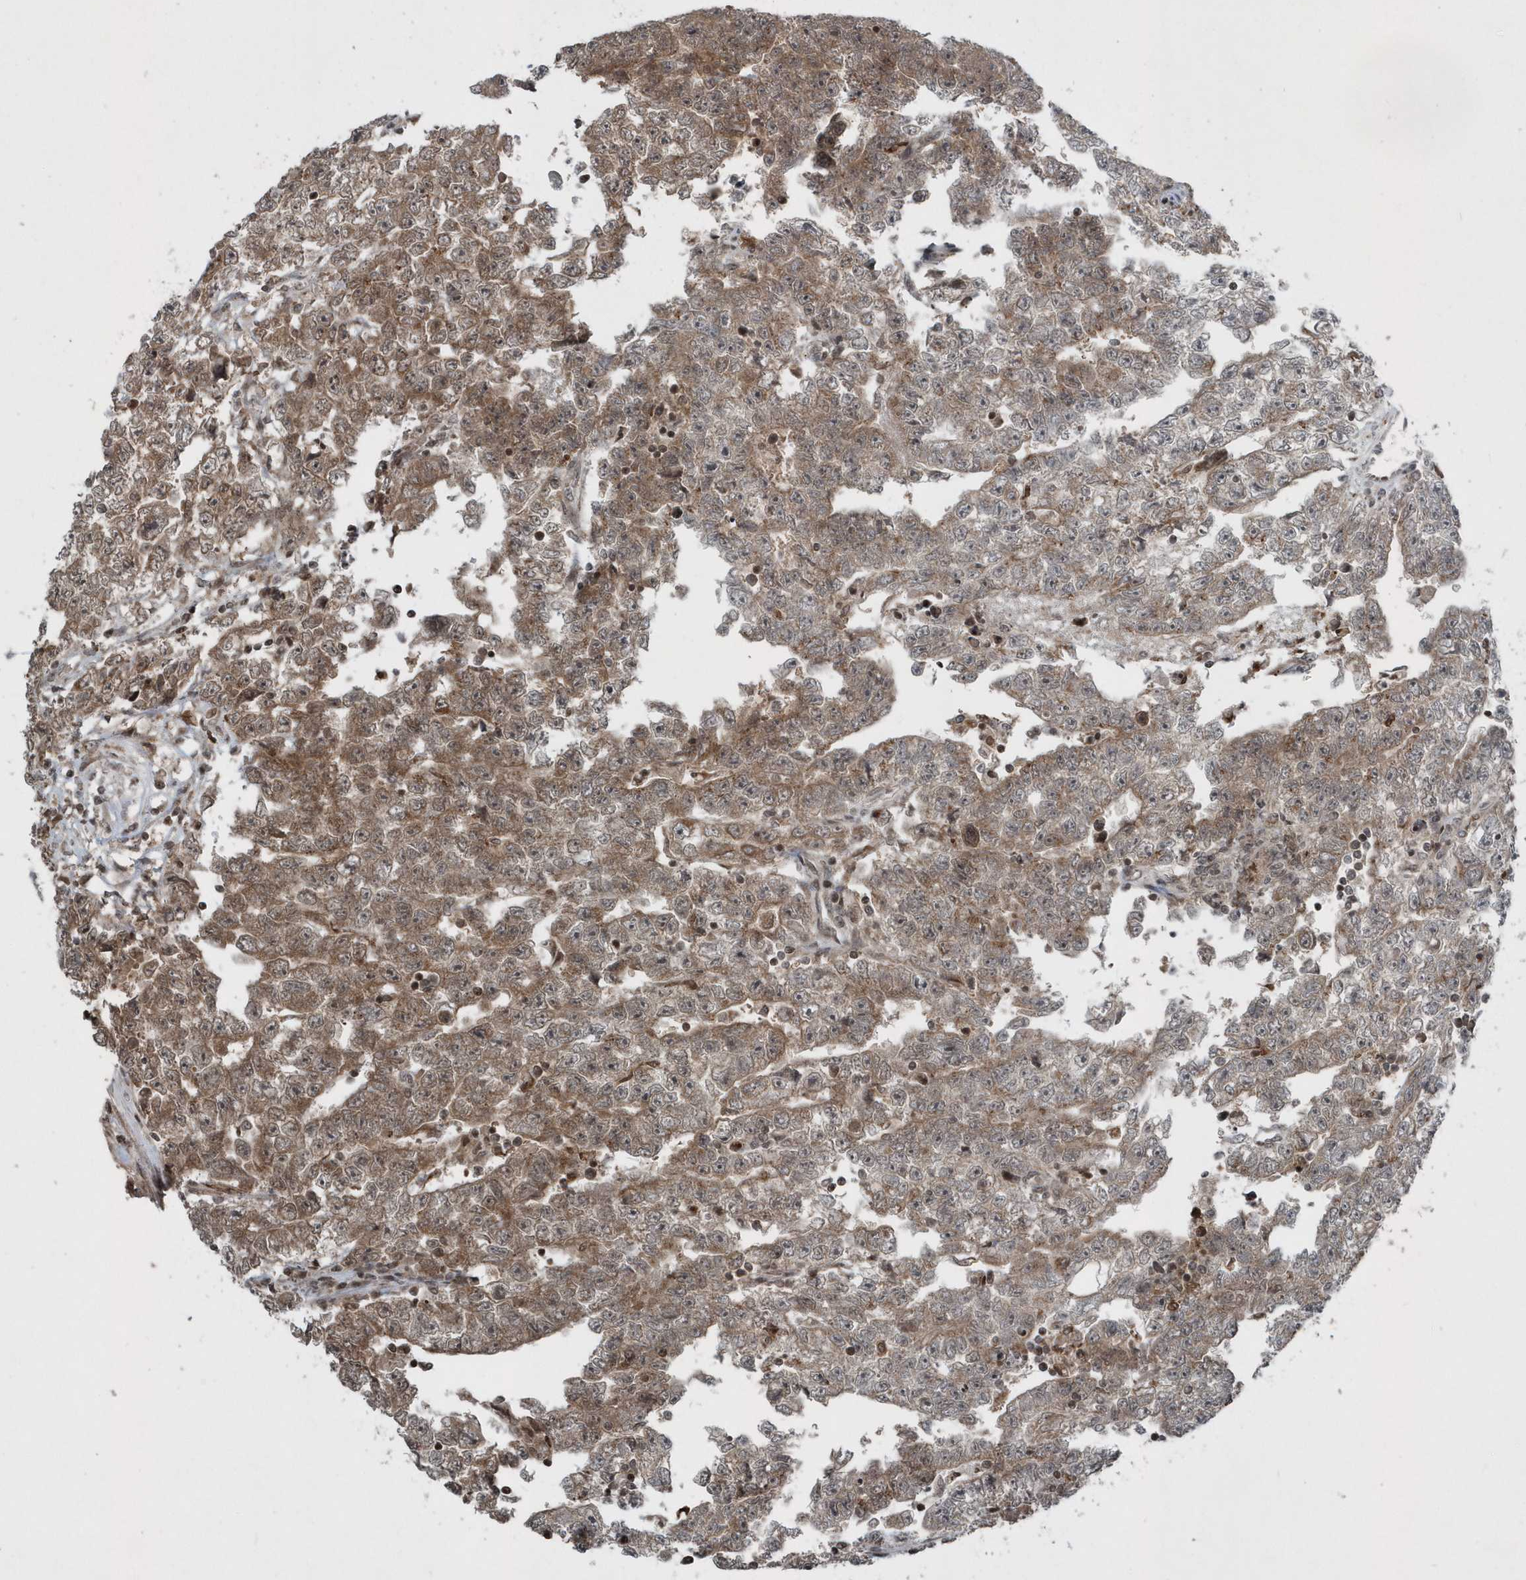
{"staining": {"intensity": "moderate", "quantity": "25%-75%", "location": "cytoplasmic/membranous"}, "tissue": "testis cancer", "cell_type": "Tumor cells", "image_type": "cancer", "snomed": [{"axis": "morphology", "description": "Carcinoma, Embryonal, NOS"}, {"axis": "topography", "description": "Testis"}], "caption": "Testis cancer (embryonal carcinoma) stained for a protein exhibits moderate cytoplasmic/membranous positivity in tumor cells.", "gene": "EIF2B1", "patient": {"sex": "male", "age": 25}}